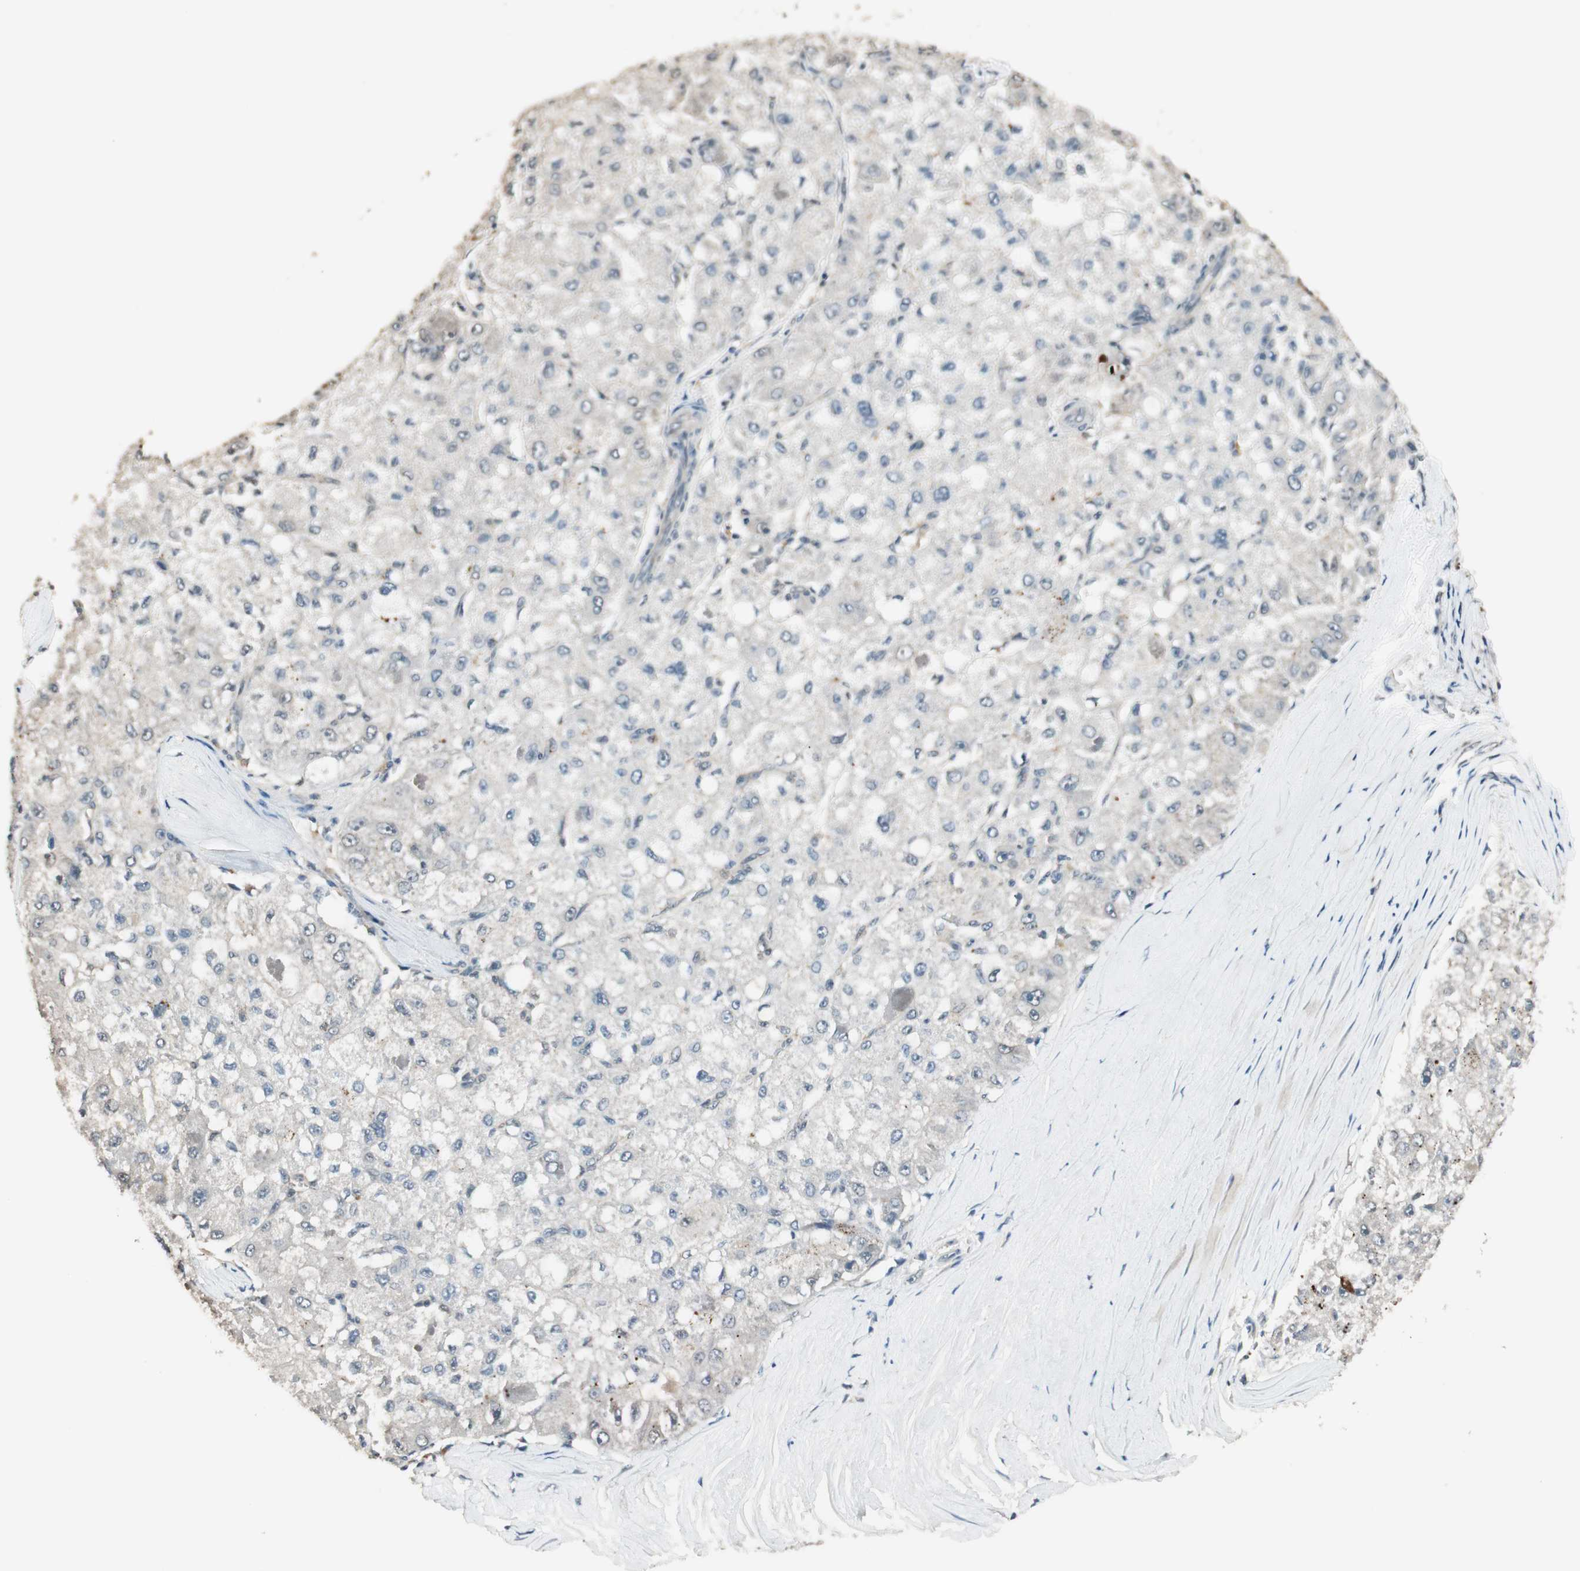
{"staining": {"intensity": "weak", "quantity": "25%-75%", "location": "cytoplasmic/membranous"}, "tissue": "liver cancer", "cell_type": "Tumor cells", "image_type": "cancer", "snomed": [{"axis": "morphology", "description": "Carcinoma, Hepatocellular, NOS"}, {"axis": "topography", "description": "Liver"}], "caption": "This photomicrograph exhibits hepatocellular carcinoma (liver) stained with immunohistochemistry (IHC) to label a protein in brown. The cytoplasmic/membranous of tumor cells show weak positivity for the protein. Nuclei are counter-stained blue.", "gene": "USP5", "patient": {"sex": "male", "age": 80}}